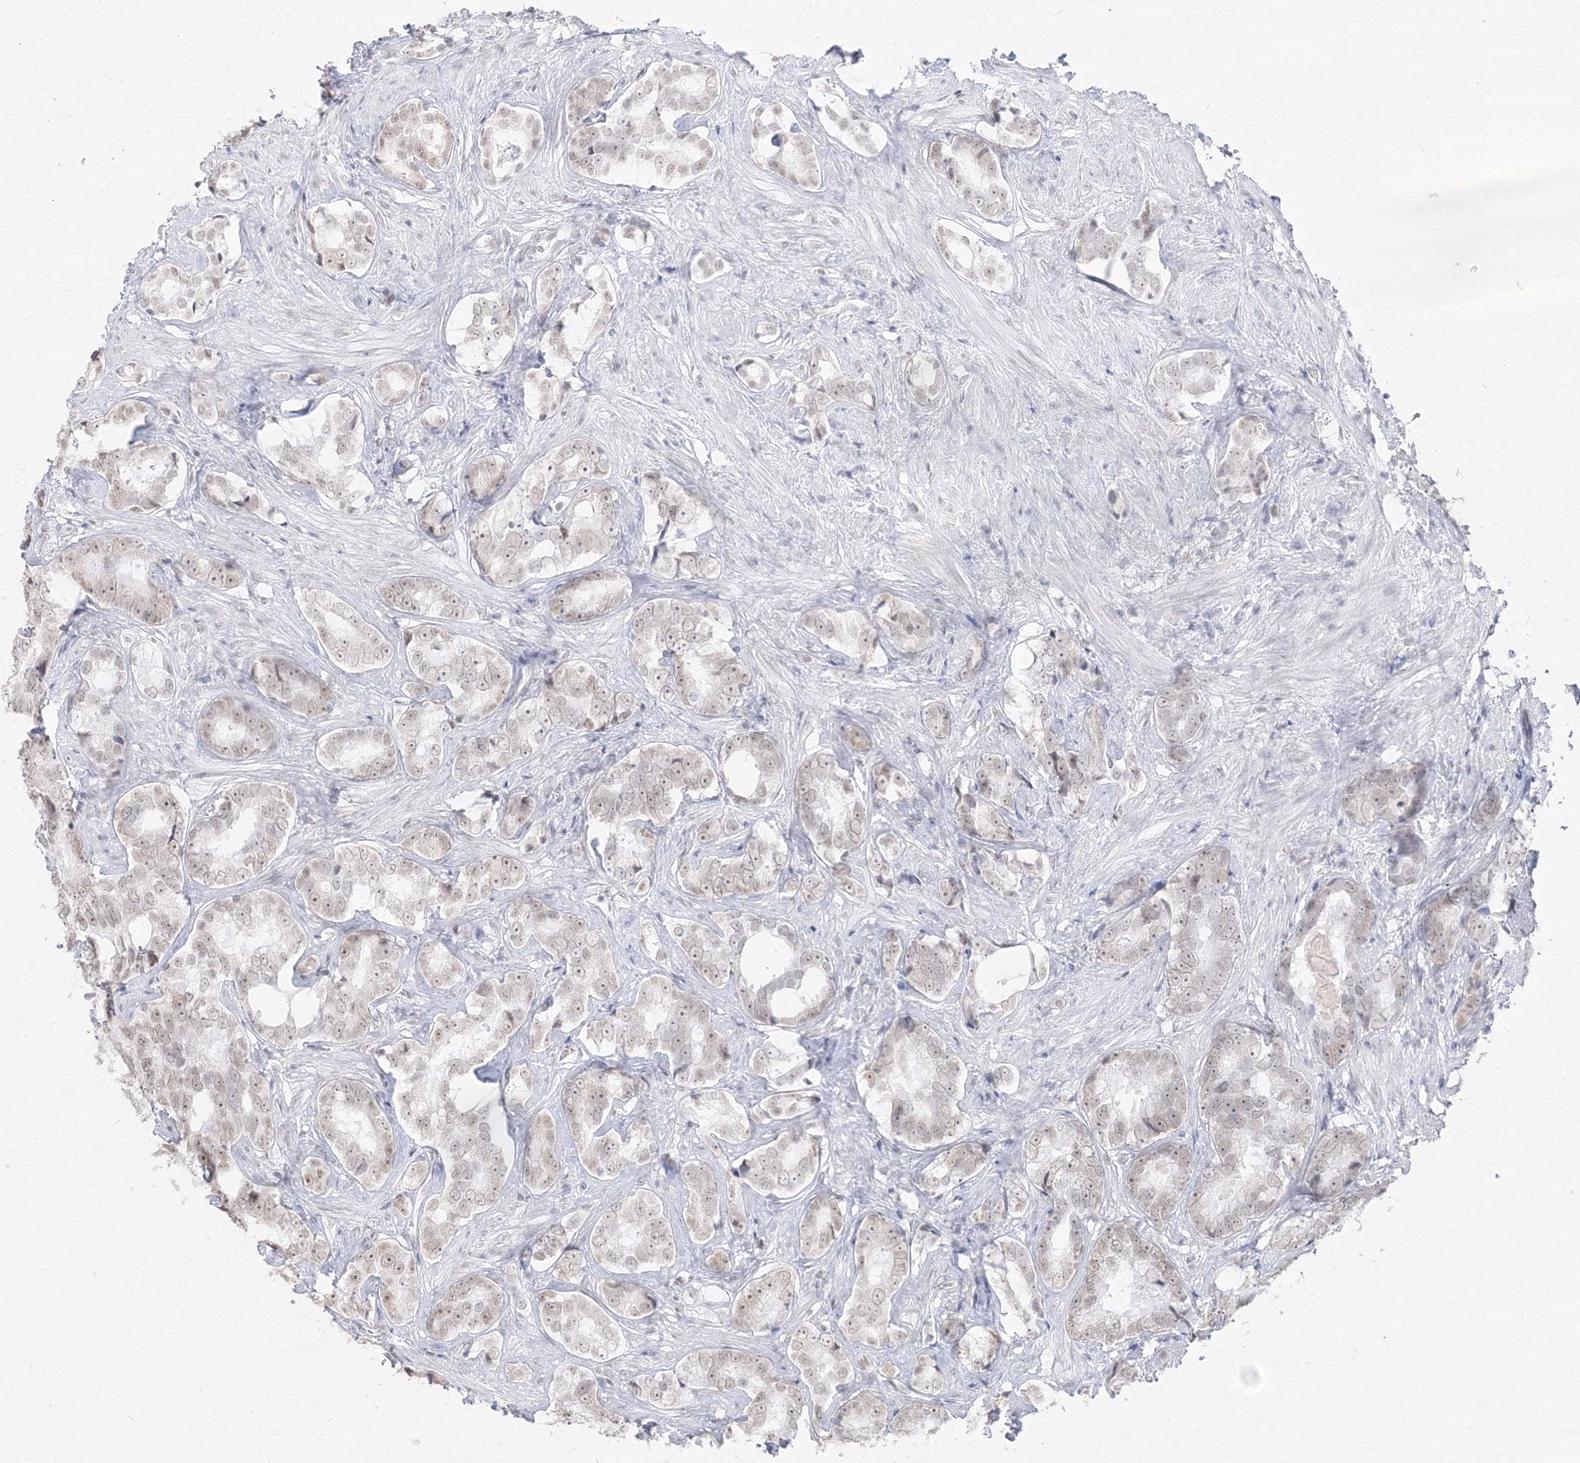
{"staining": {"intensity": "weak", "quantity": "25%-75%", "location": "nuclear"}, "tissue": "prostate cancer", "cell_type": "Tumor cells", "image_type": "cancer", "snomed": [{"axis": "morphology", "description": "Adenocarcinoma, High grade"}, {"axis": "topography", "description": "Prostate"}], "caption": "A high-resolution photomicrograph shows immunohistochemistry (IHC) staining of high-grade adenocarcinoma (prostate), which exhibits weak nuclear expression in approximately 25%-75% of tumor cells. (IHC, brightfield microscopy, high magnification).", "gene": "PPP4R2", "patient": {"sex": "male", "age": 66}}